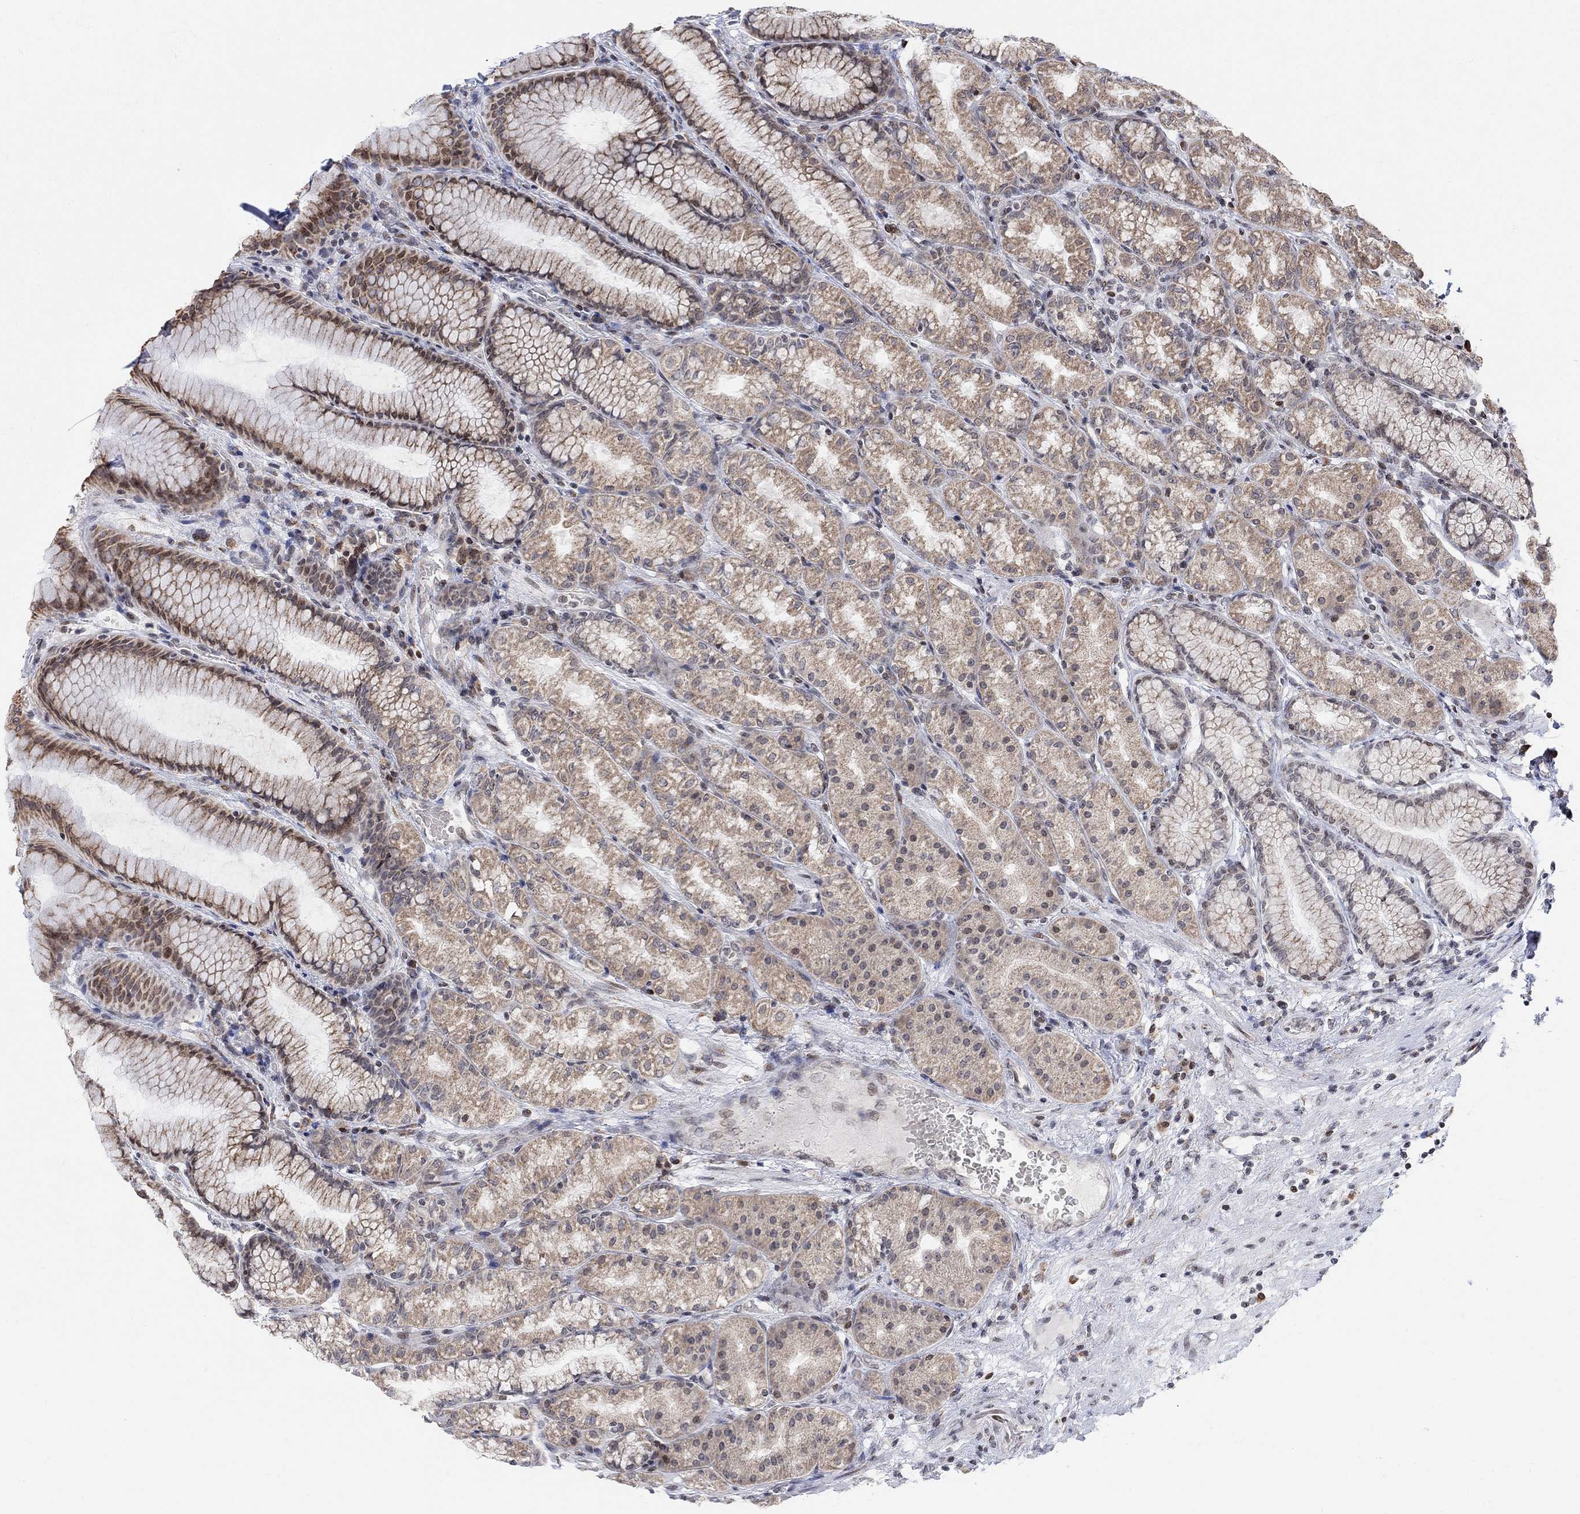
{"staining": {"intensity": "moderate", "quantity": "25%-75%", "location": "cytoplasmic/membranous,nuclear"}, "tissue": "stomach", "cell_type": "Glandular cells", "image_type": "normal", "snomed": [{"axis": "morphology", "description": "Normal tissue, NOS"}, {"axis": "morphology", "description": "Adenocarcinoma, NOS"}, {"axis": "topography", "description": "Stomach"}], "caption": "A brown stain labels moderate cytoplasmic/membranous,nuclear expression of a protein in glandular cells of benign stomach. The protein is shown in brown color, while the nuclei are stained blue.", "gene": "ABHD14A", "patient": {"sex": "female", "age": 79}}